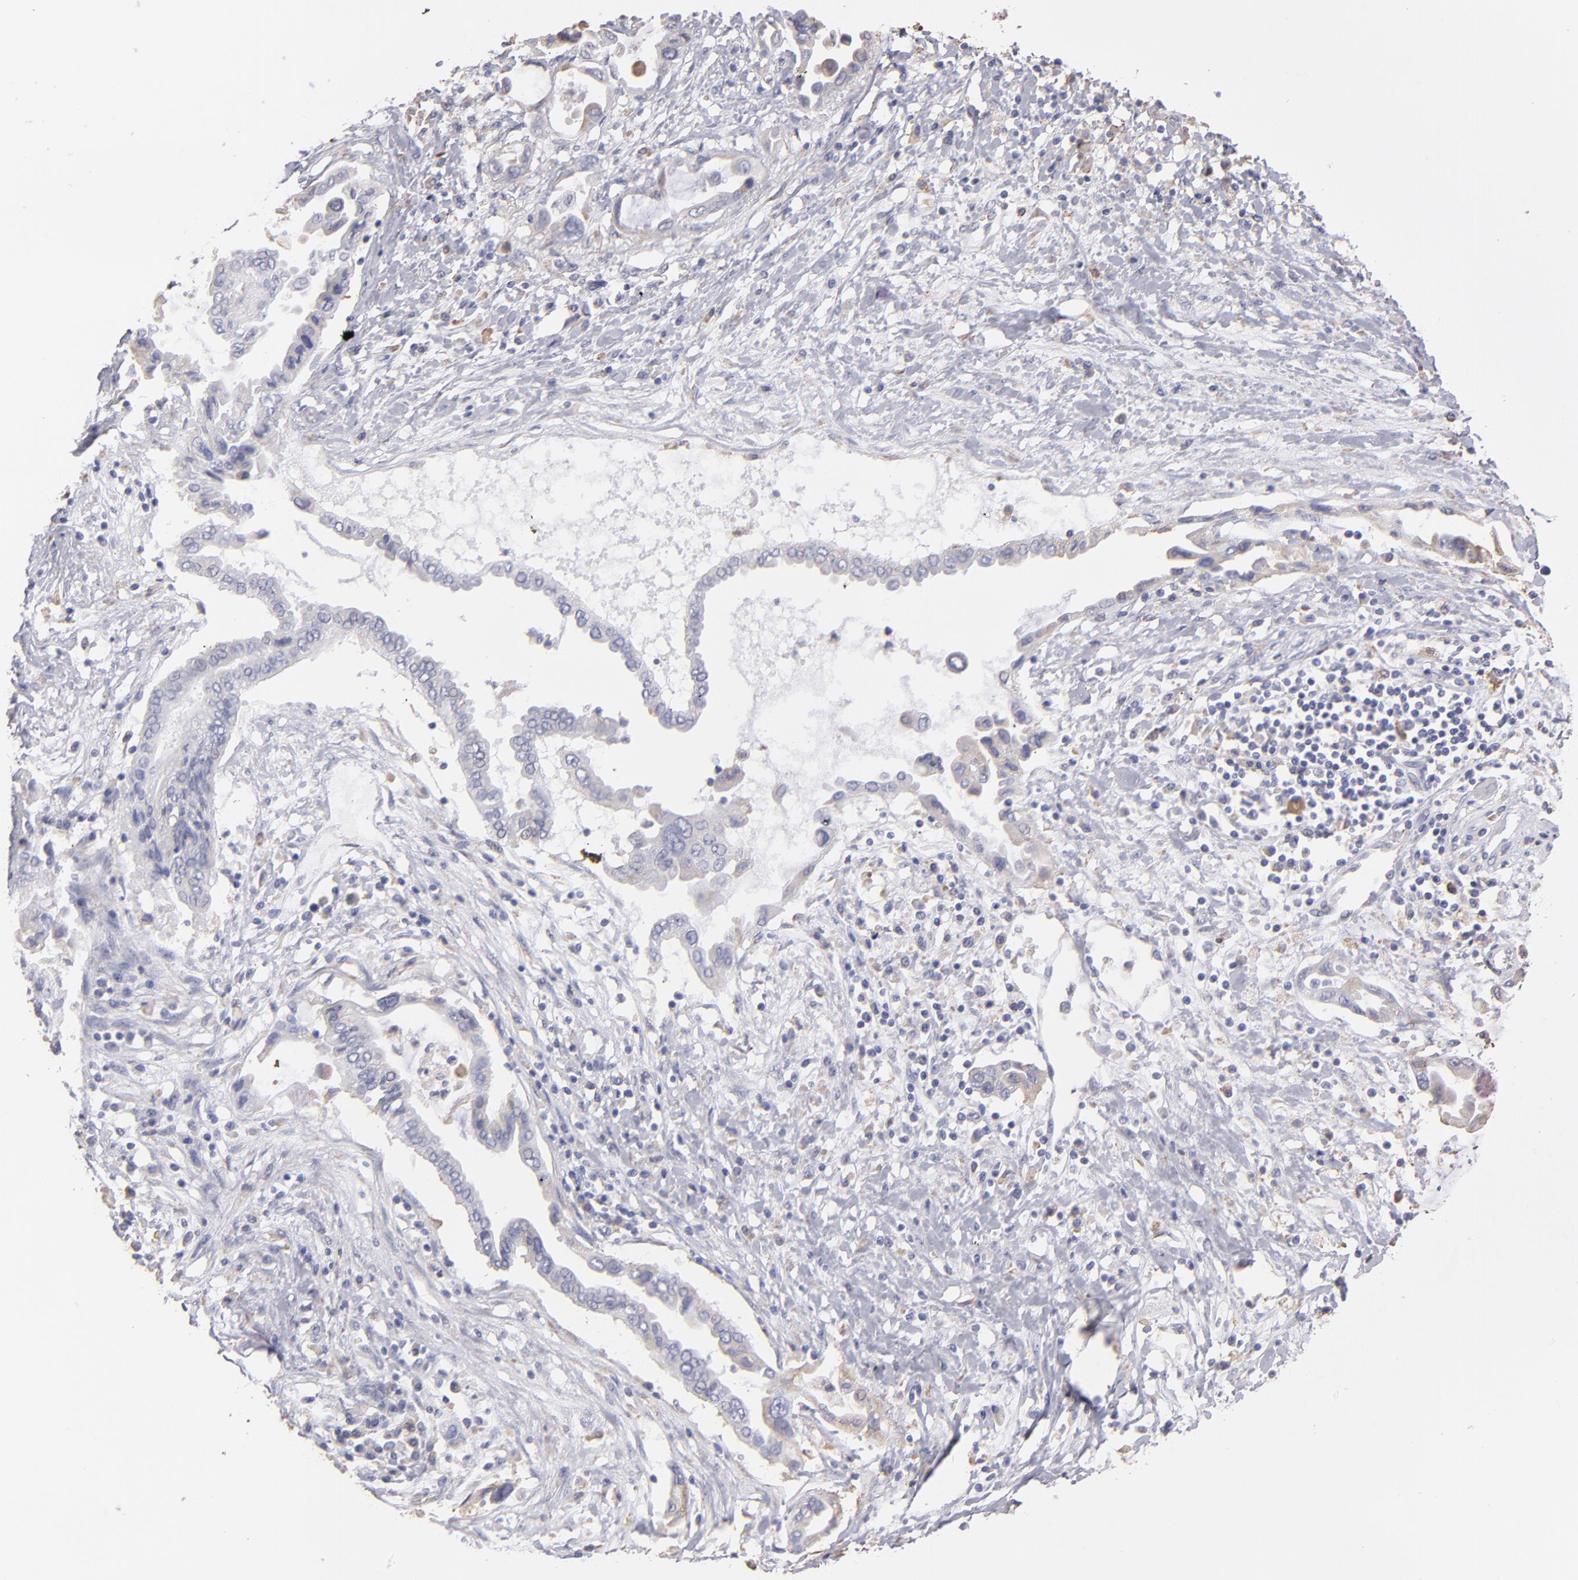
{"staining": {"intensity": "weak", "quantity": "25%-75%", "location": "cytoplasmic/membranous"}, "tissue": "pancreatic cancer", "cell_type": "Tumor cells", "image_type": "cancer", "snomed": [{"axis": "morphology", "description": "Adenocarcinoma, NOS"}, {"axis": "topography", "description": "Pancreas"}], "caption": "Human pancreatic adenocarcinoma stained with a brown dye exhibits weak cytoplasmic/membranous positive expression in about 25%-75% of tumor cells.", "gene": "CALR", "patient": {"sex": "female", "age": 57}}